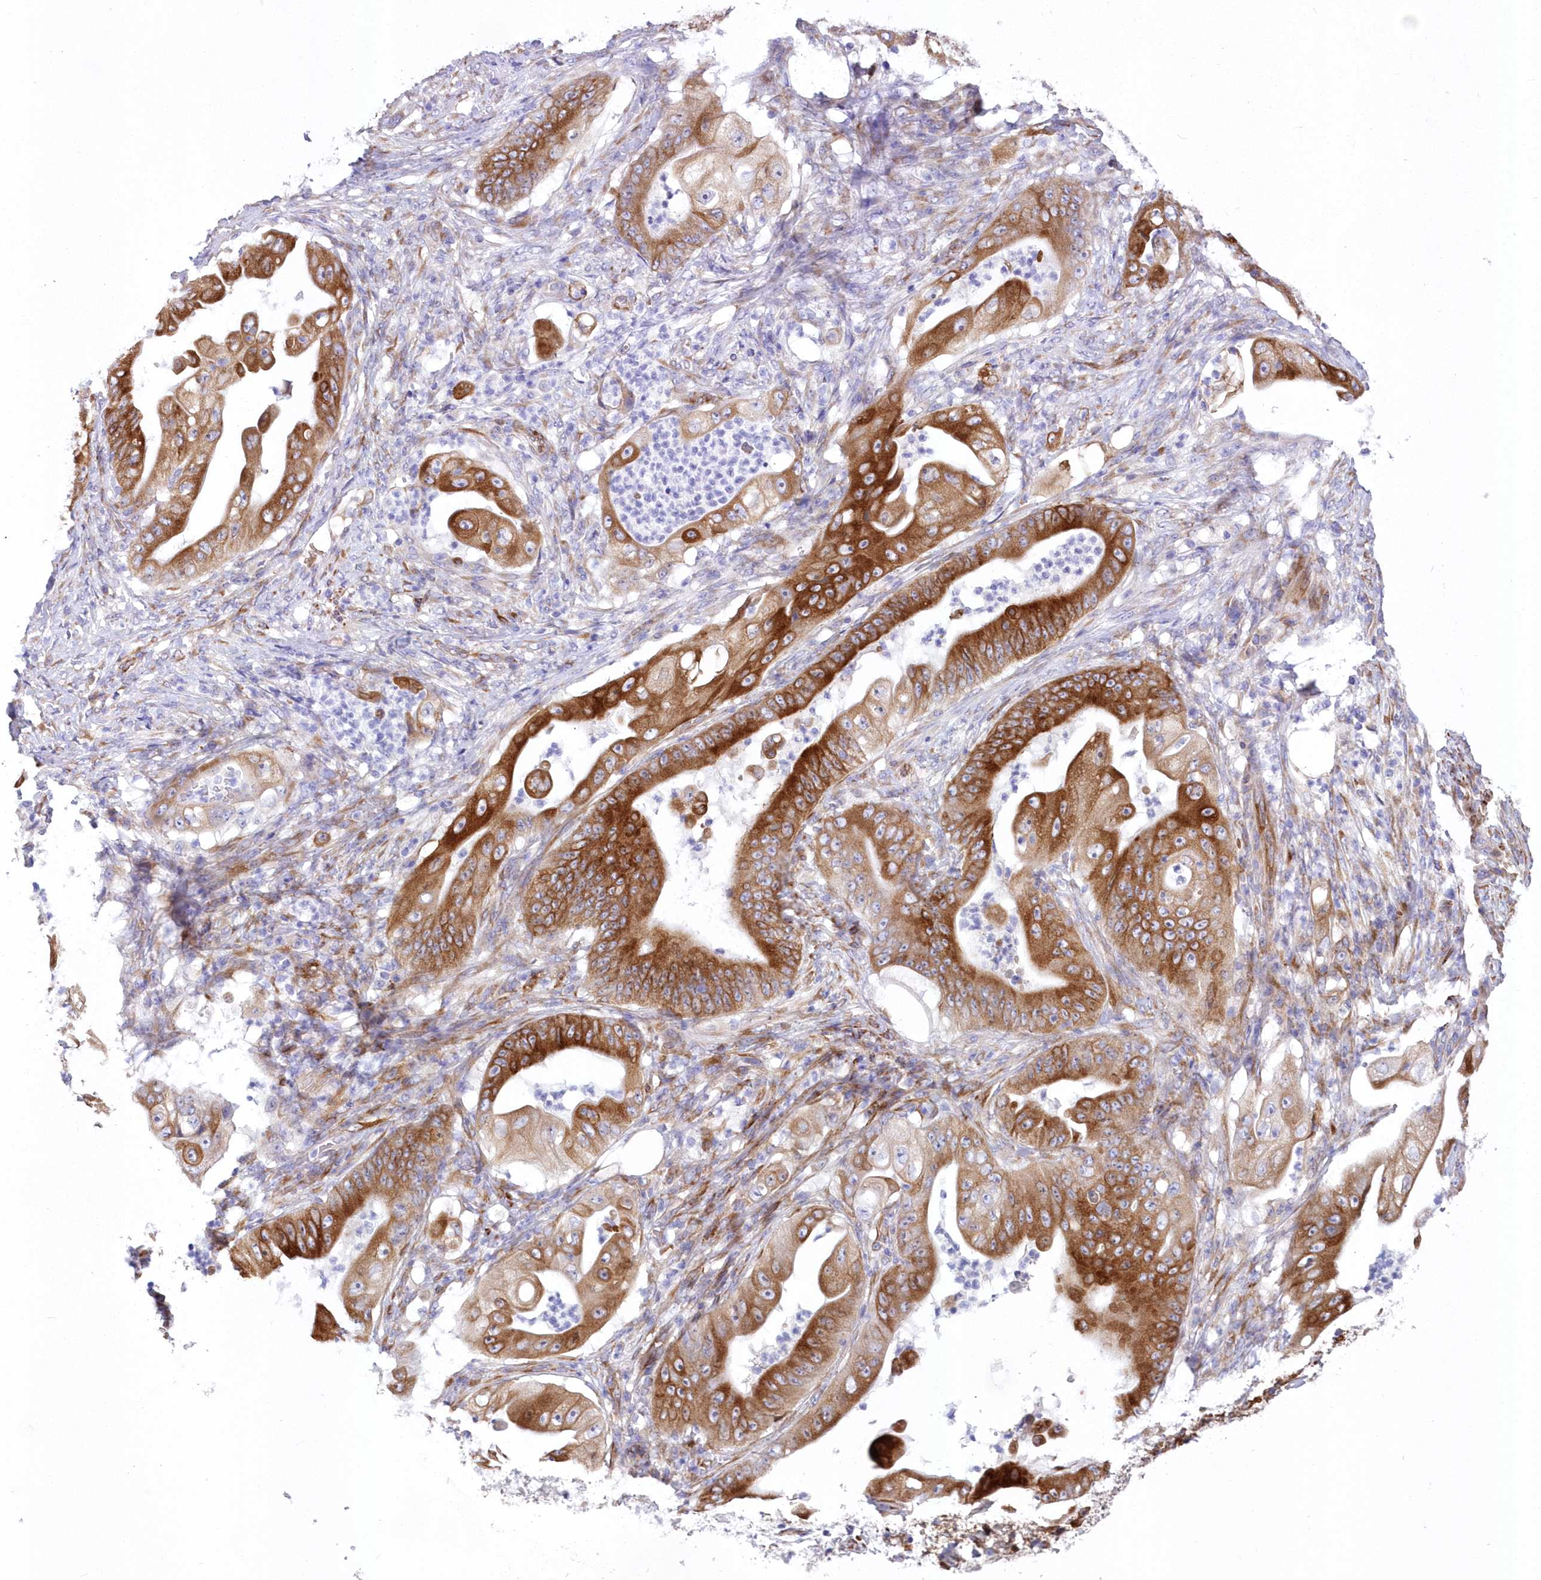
{"staining": {"intensity": "strong", "quantity": ">75%", "location": "cytoplasmic/membranous"}, "tissue": "stomach cancer", "cell_type": "Tumor cells", "image_type": "cancer", "snomed": [{"axis": "morphology", "description": "Adenocarcinoma, NOS"}, {"axis": "topography", "description": "Stomach"}], "caption": "Protein expression analysis of human stomach cancer (adenocarcinoma) reveals strong cytoplasmic/membranous staining in about >75% of tumor cells.", "gene": "YTHDC2", "patient": {"sex": "female", "age": 73}}